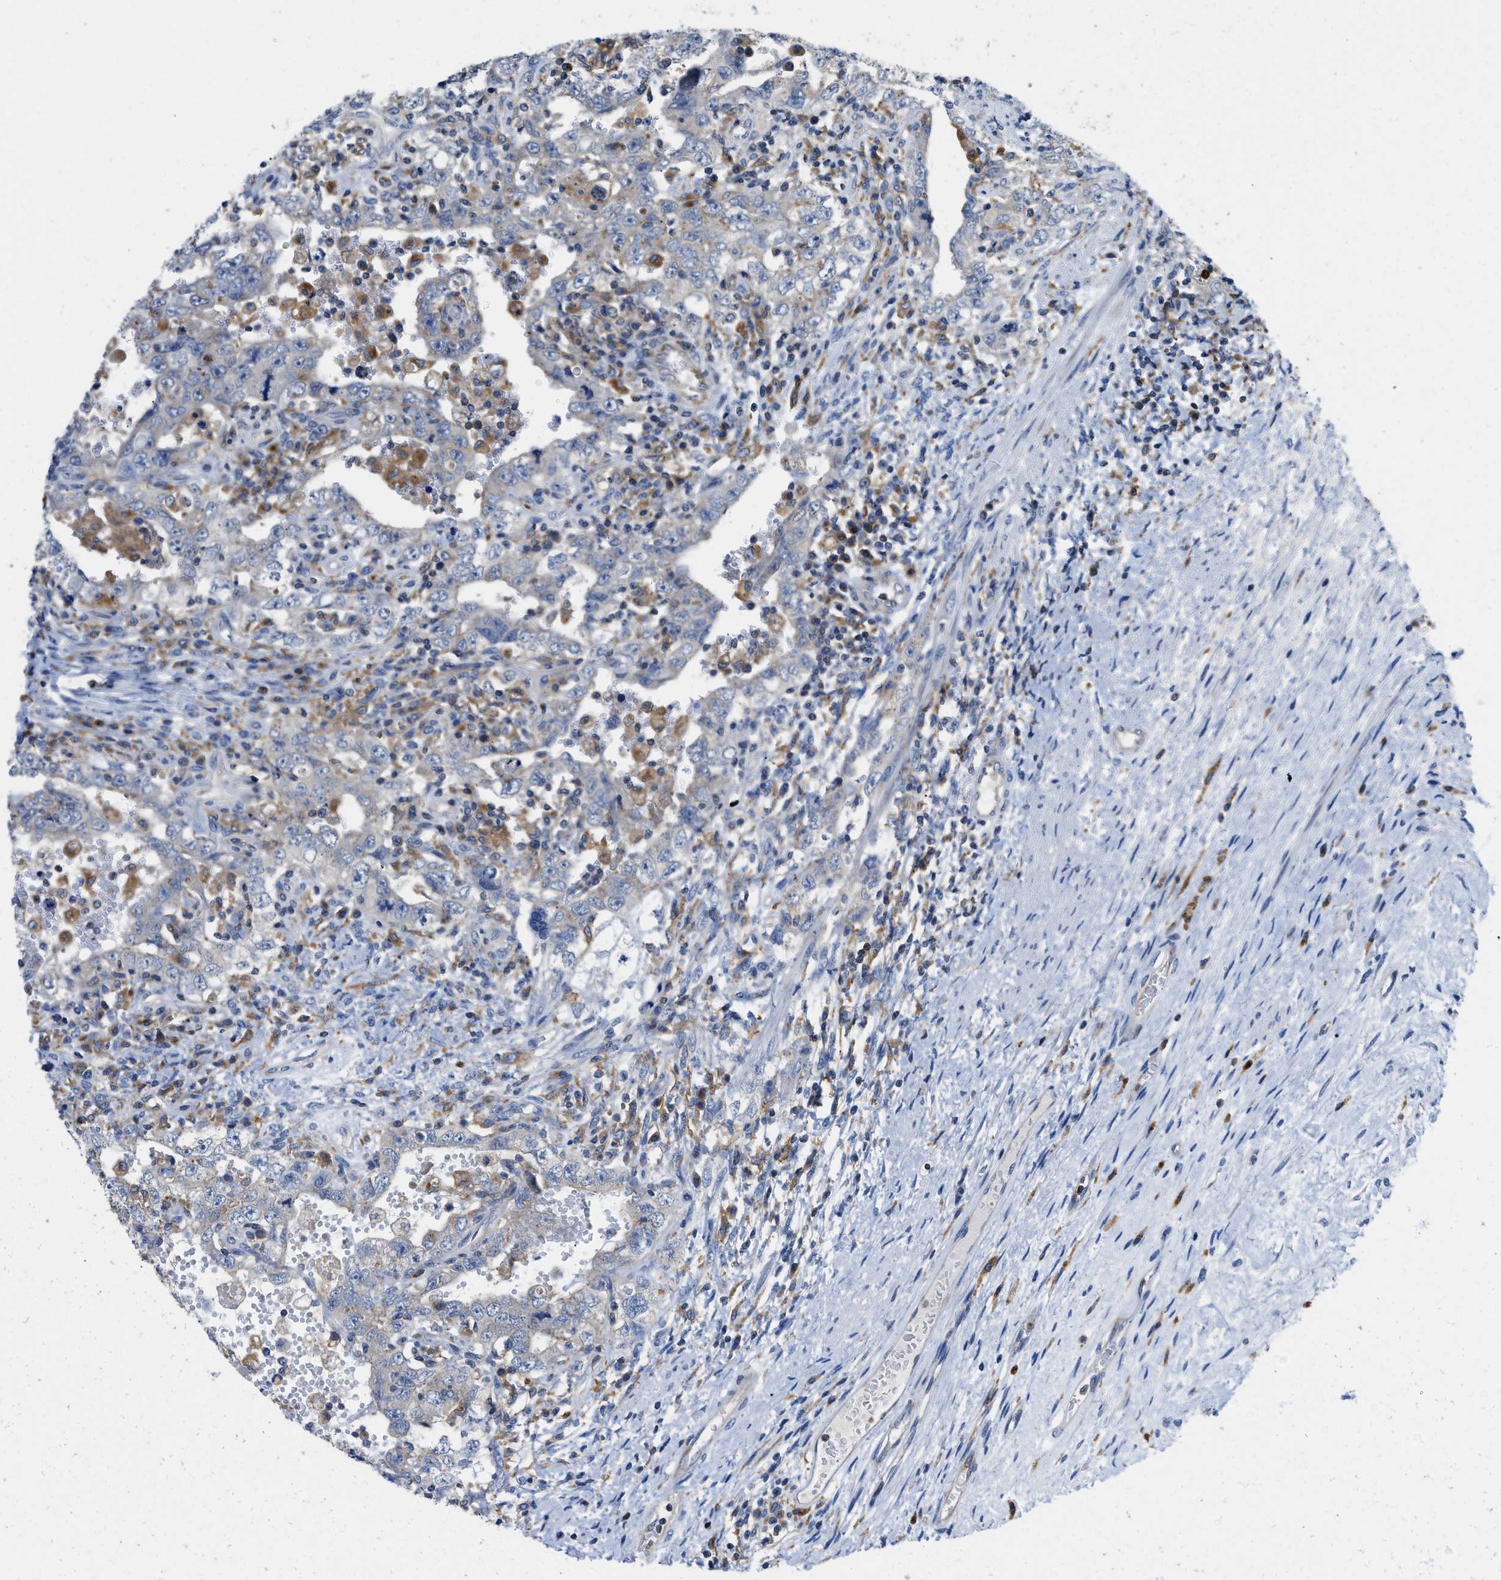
{"staining": {"intensity": "negative", "quantity": "none", "location": "none"}, "tissue": "testis cancer", "cell_type": "Tumor cells", "image_type": "cancer", "snomed": [{"axis": "morphology", "description": "Carcinoma, Embryonal, NOS"}, {"axis": "topography", "description": "Testis"}], "caption": "There is no significant expression in tumor cells of testis cancer.", "gene": "ENPP4", "patient": {"sex": "male", "age": 26}}